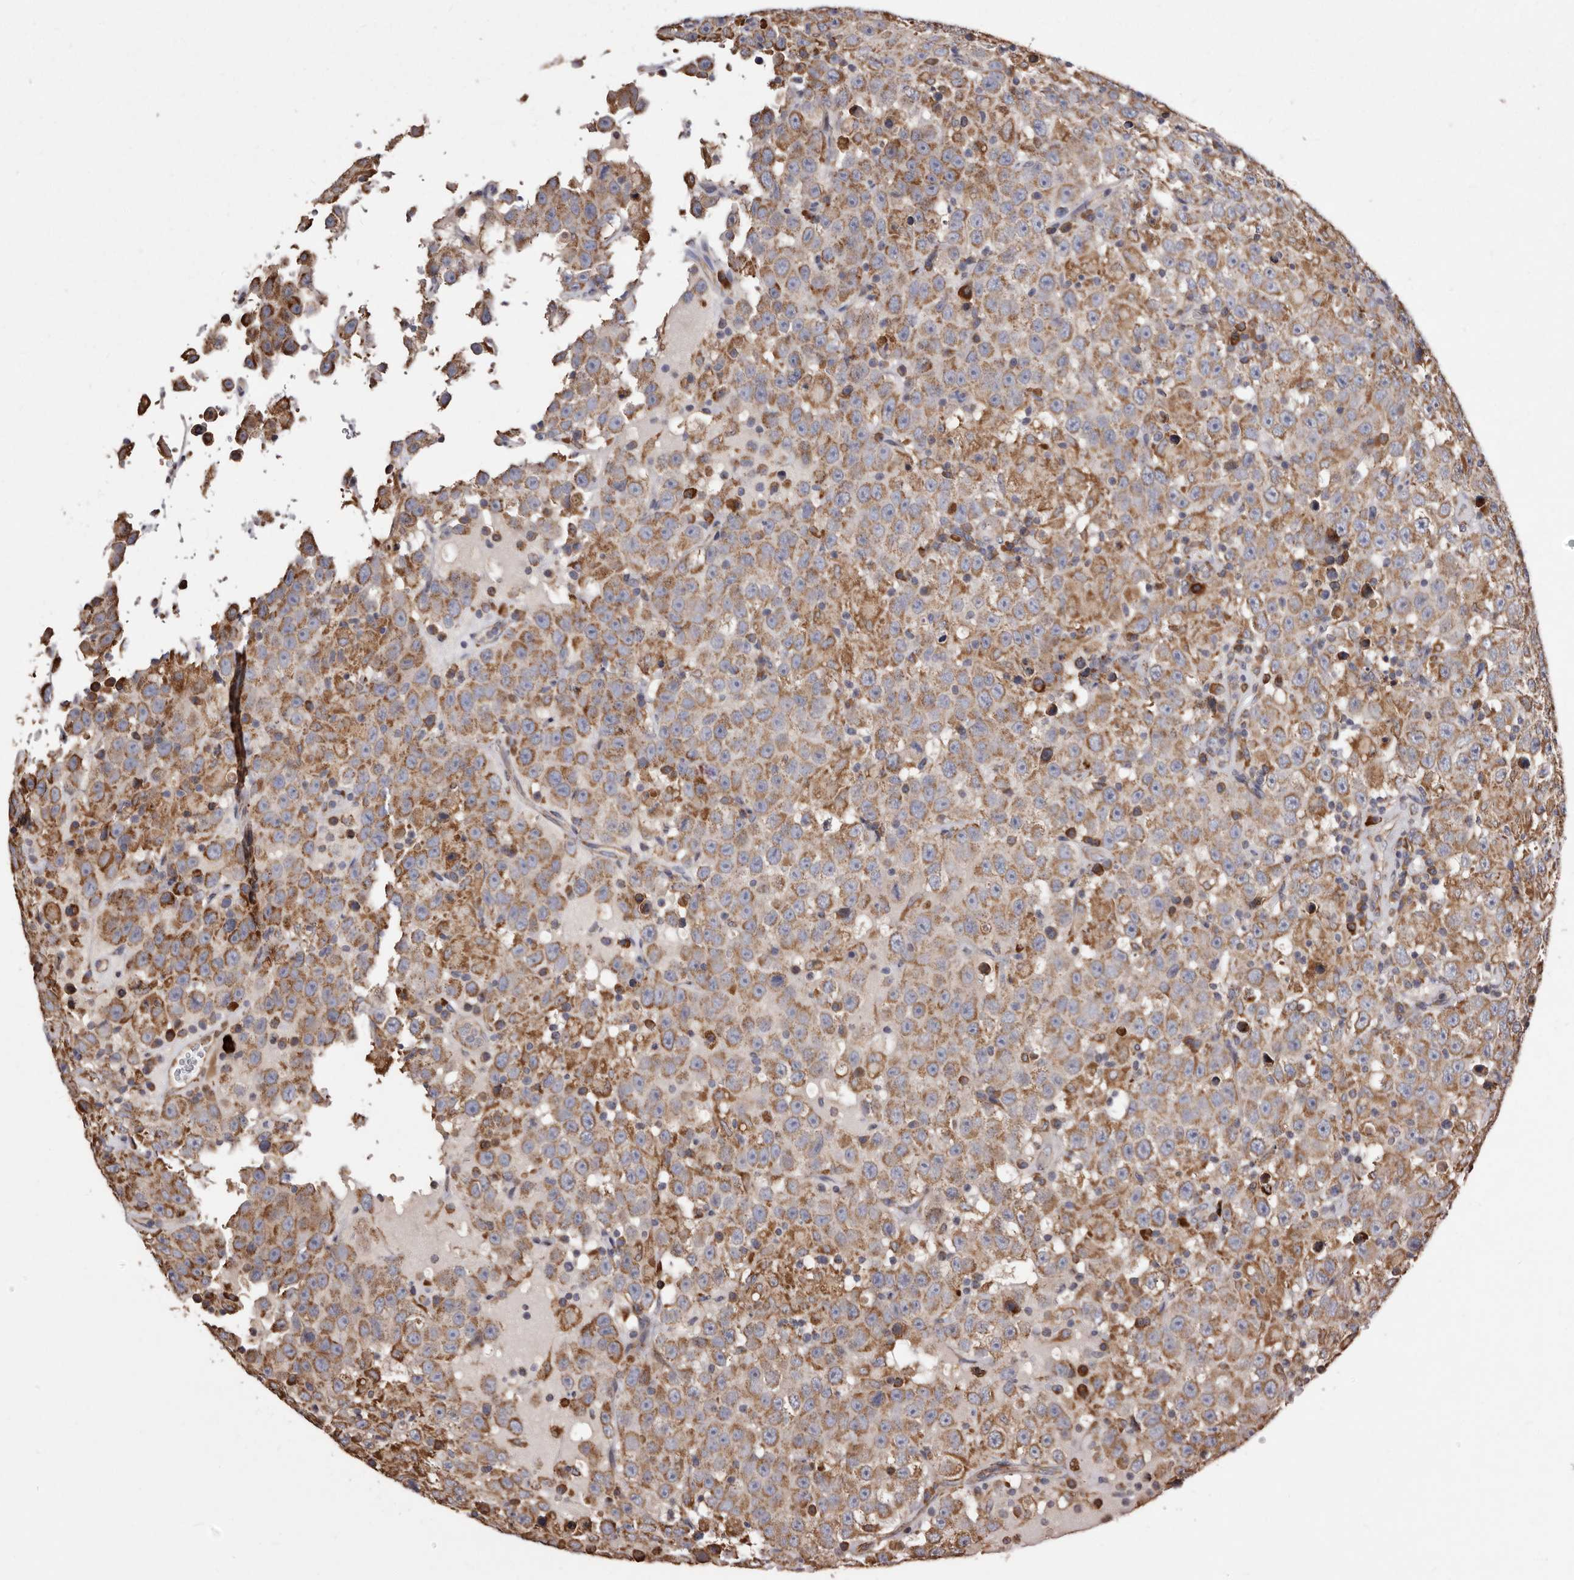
{"staining": {"intensity": "moderate", "quantity": ">75%", "location": "cytoplasmic/membranous"}, "tissue": "testis cancer", "cell_type": "Tumor cells", "image_type": "cancer", "snomed": [{"axis": "morphology", "description": "Seminoma, NOS"}, {"axis": "topography", "description": "Testis"}], "caption": "Moderate cytoplasmic/membranous staining for a protein is identified in about >75% of tumor cells of testis seminoma using immunohistochemistry (IHC).", "gene": "STEAP2", "patient": {"sex": "male", "age": 41}}